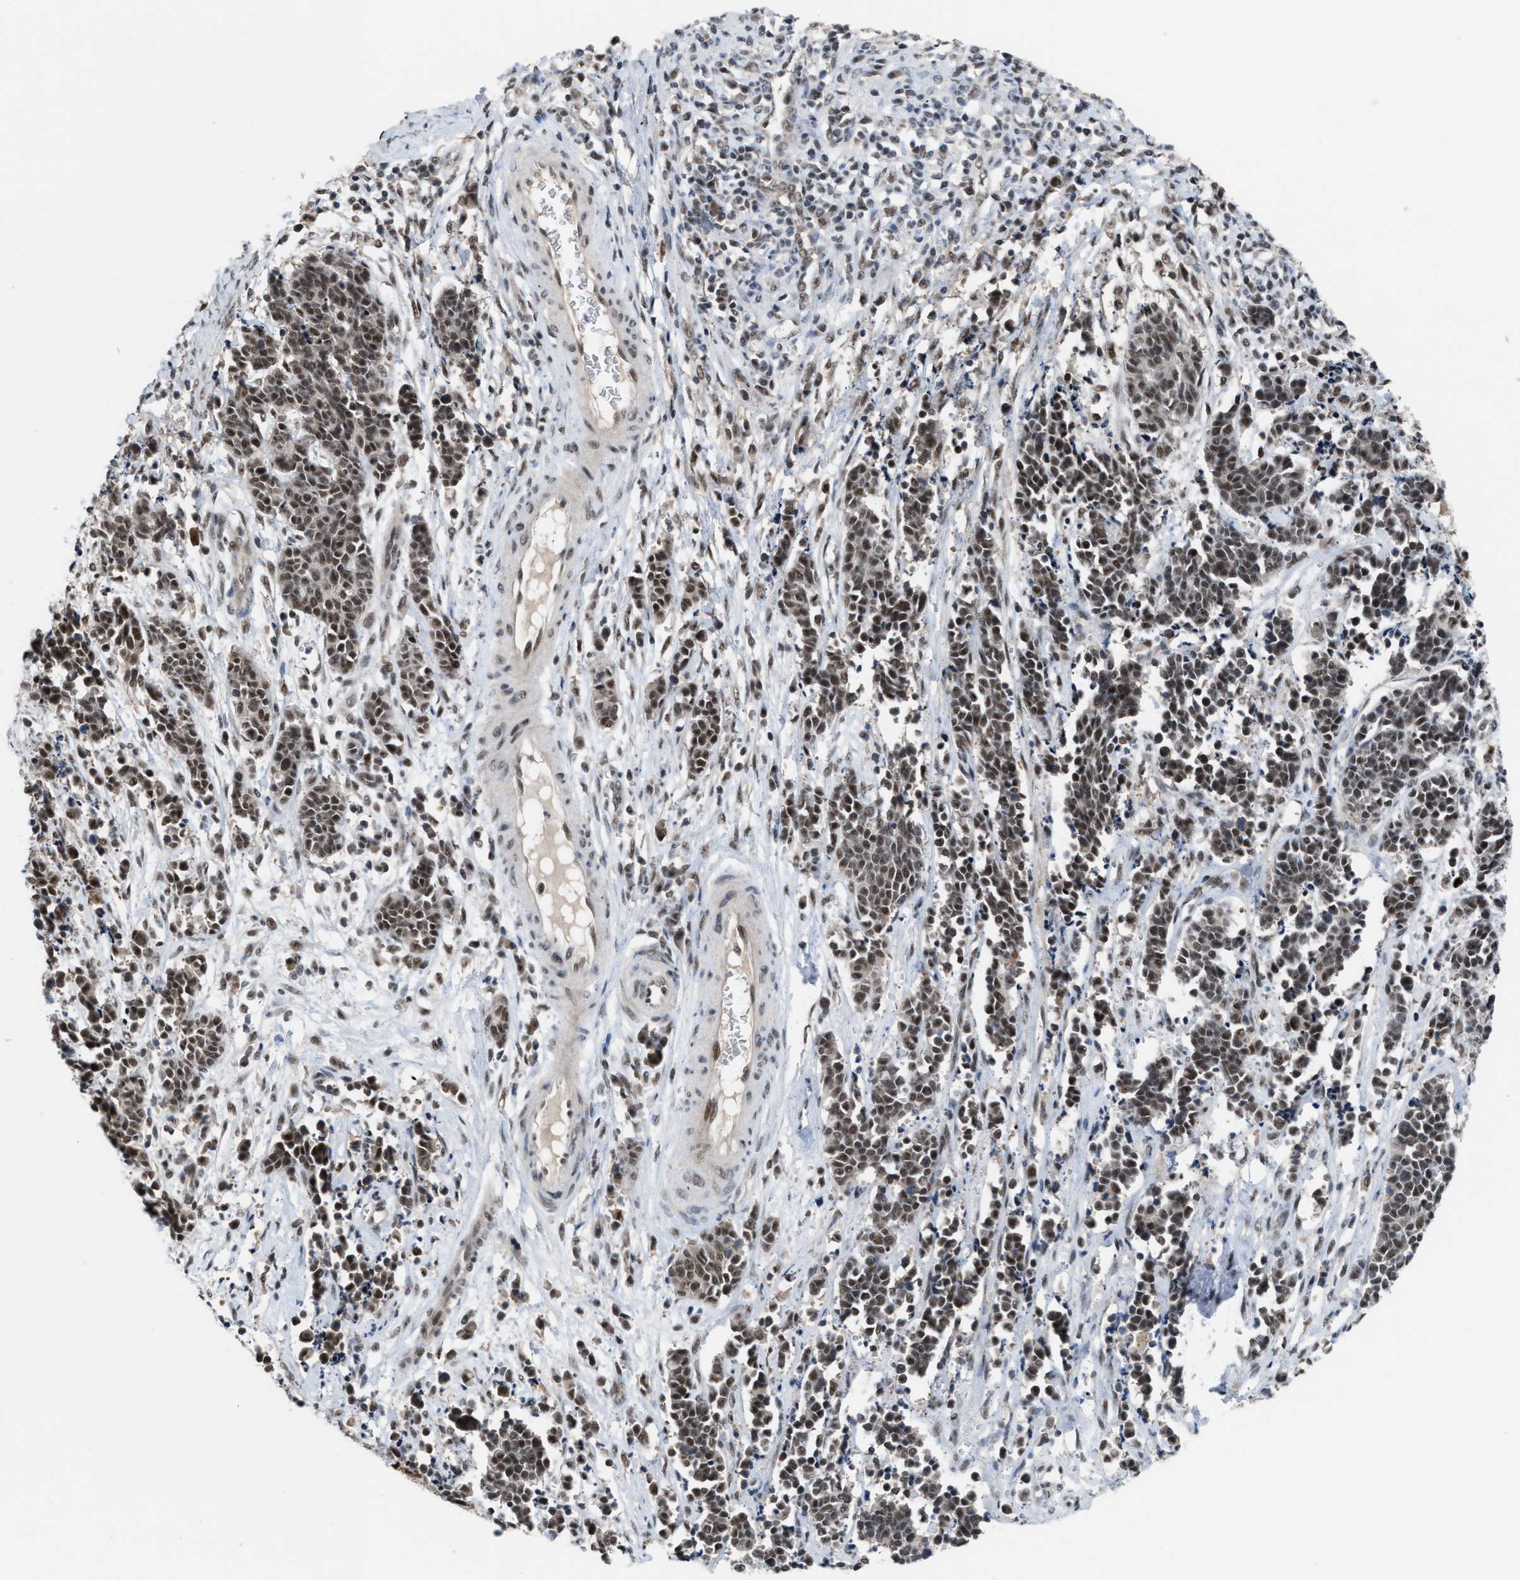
{"staining": {"intensity": "moderate", "quantity": ">75%", "location": "nuclear"}, "tissue": "cervical cancer", "cell_type": "Tumor cells", "image_type": "cancer", "snomed": [{"axis": "morphology", "description": "Squamous cell carcinoma, NOS"}, {"axis": "topography", "description": "Cervix"}], "caption": "A brown stain shows moderate nuclear positivity of a protein in cervical cancer (squamous cell carcinoma) tumor cells.", "gene": "PRPF4", "patient": {"sex": "female", "age": 35}}